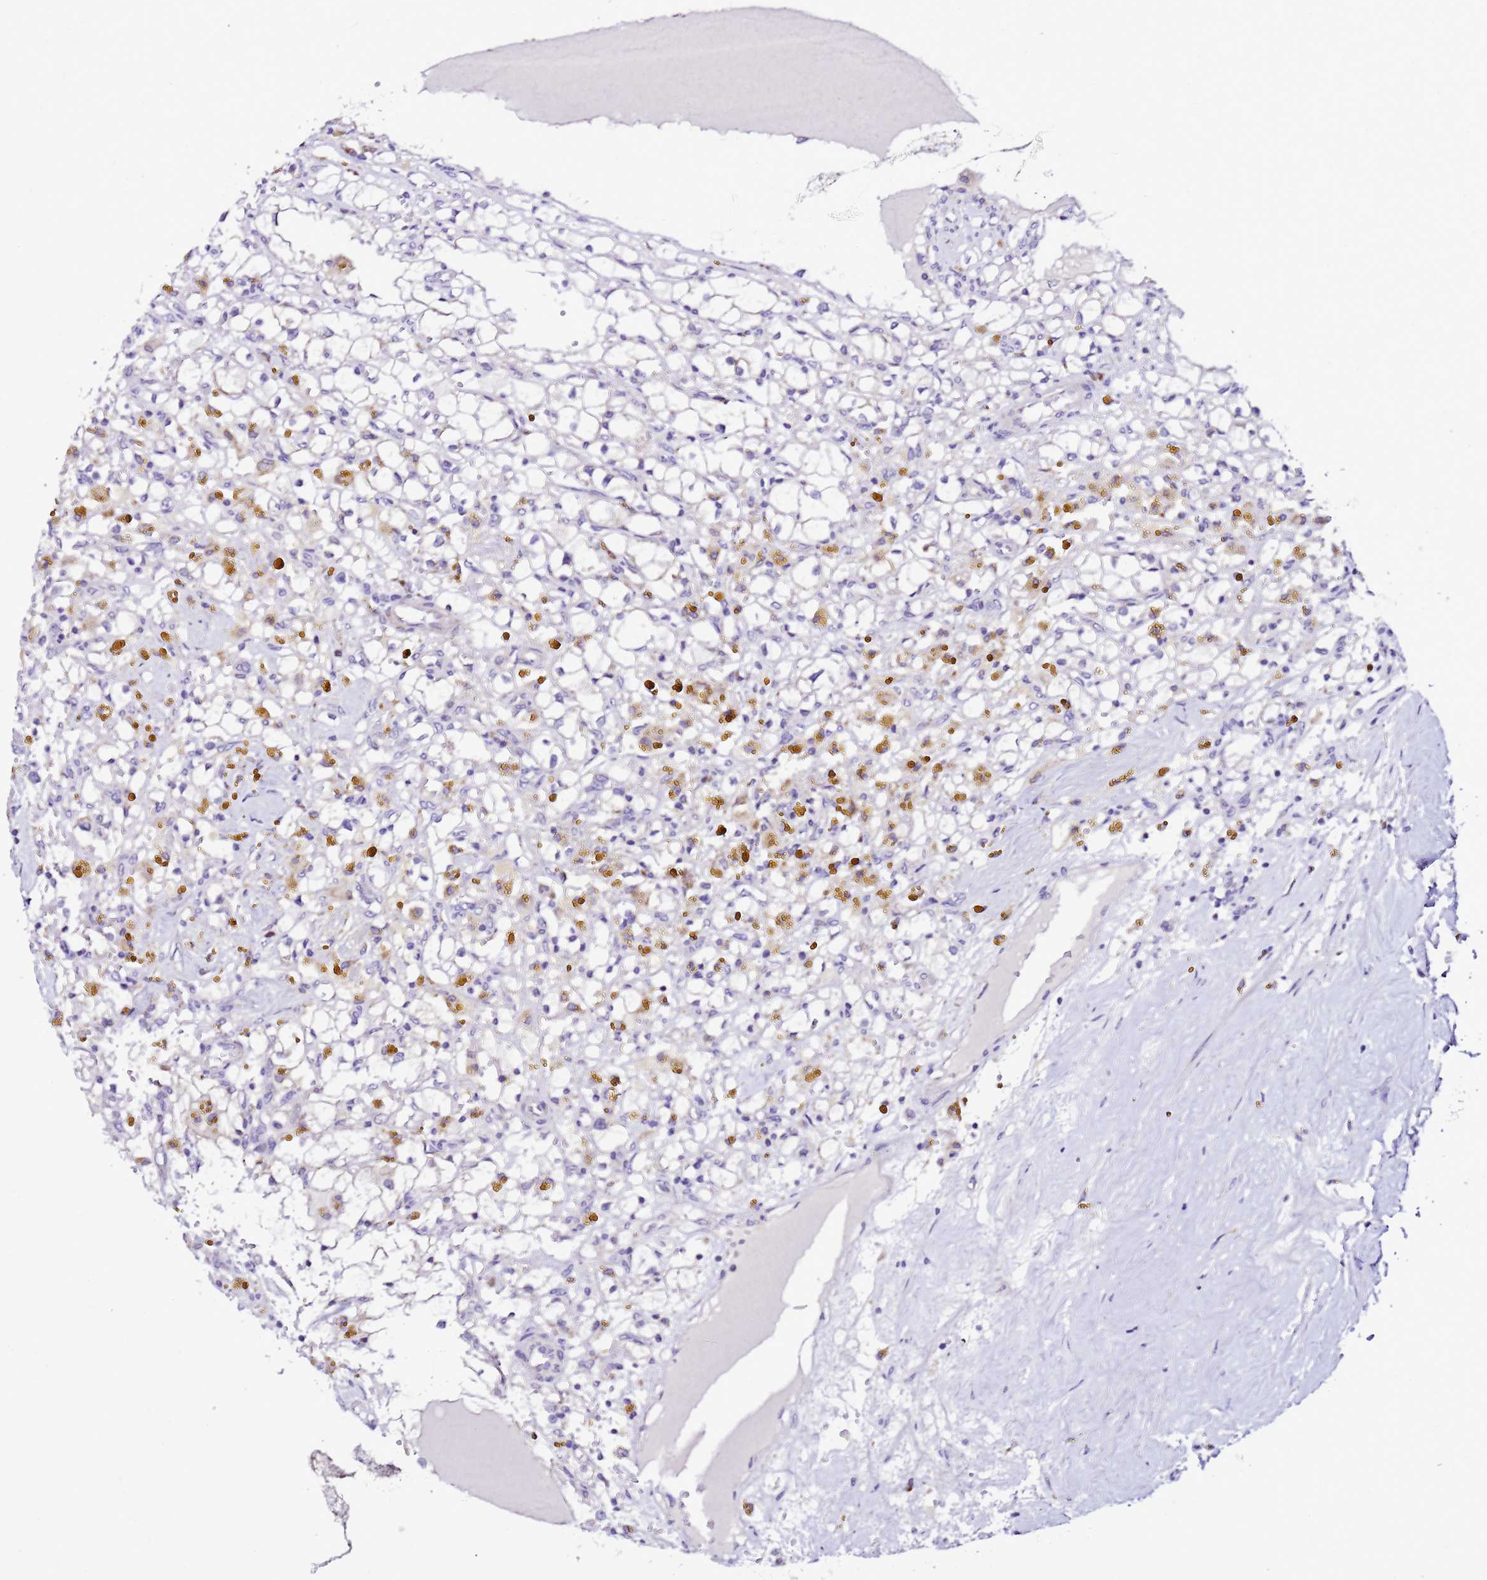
{"staining": {"intensity": "negative", "quantity": "none", "location": "none"}, "tissue": "renal cancer", "cell_type": "Tumor cells", "image_type": "cancer", "snomed": [{"axis": "morphology", "description": "Adenocarcinoma, NOS"}, {"axis": "topography", "description": "Kidney"}], "caption": "Tumor cells are negative for brown protein staining in renal cancer.", "gene": "DPH6", "patient": {"sex": "male", "age": 56}}